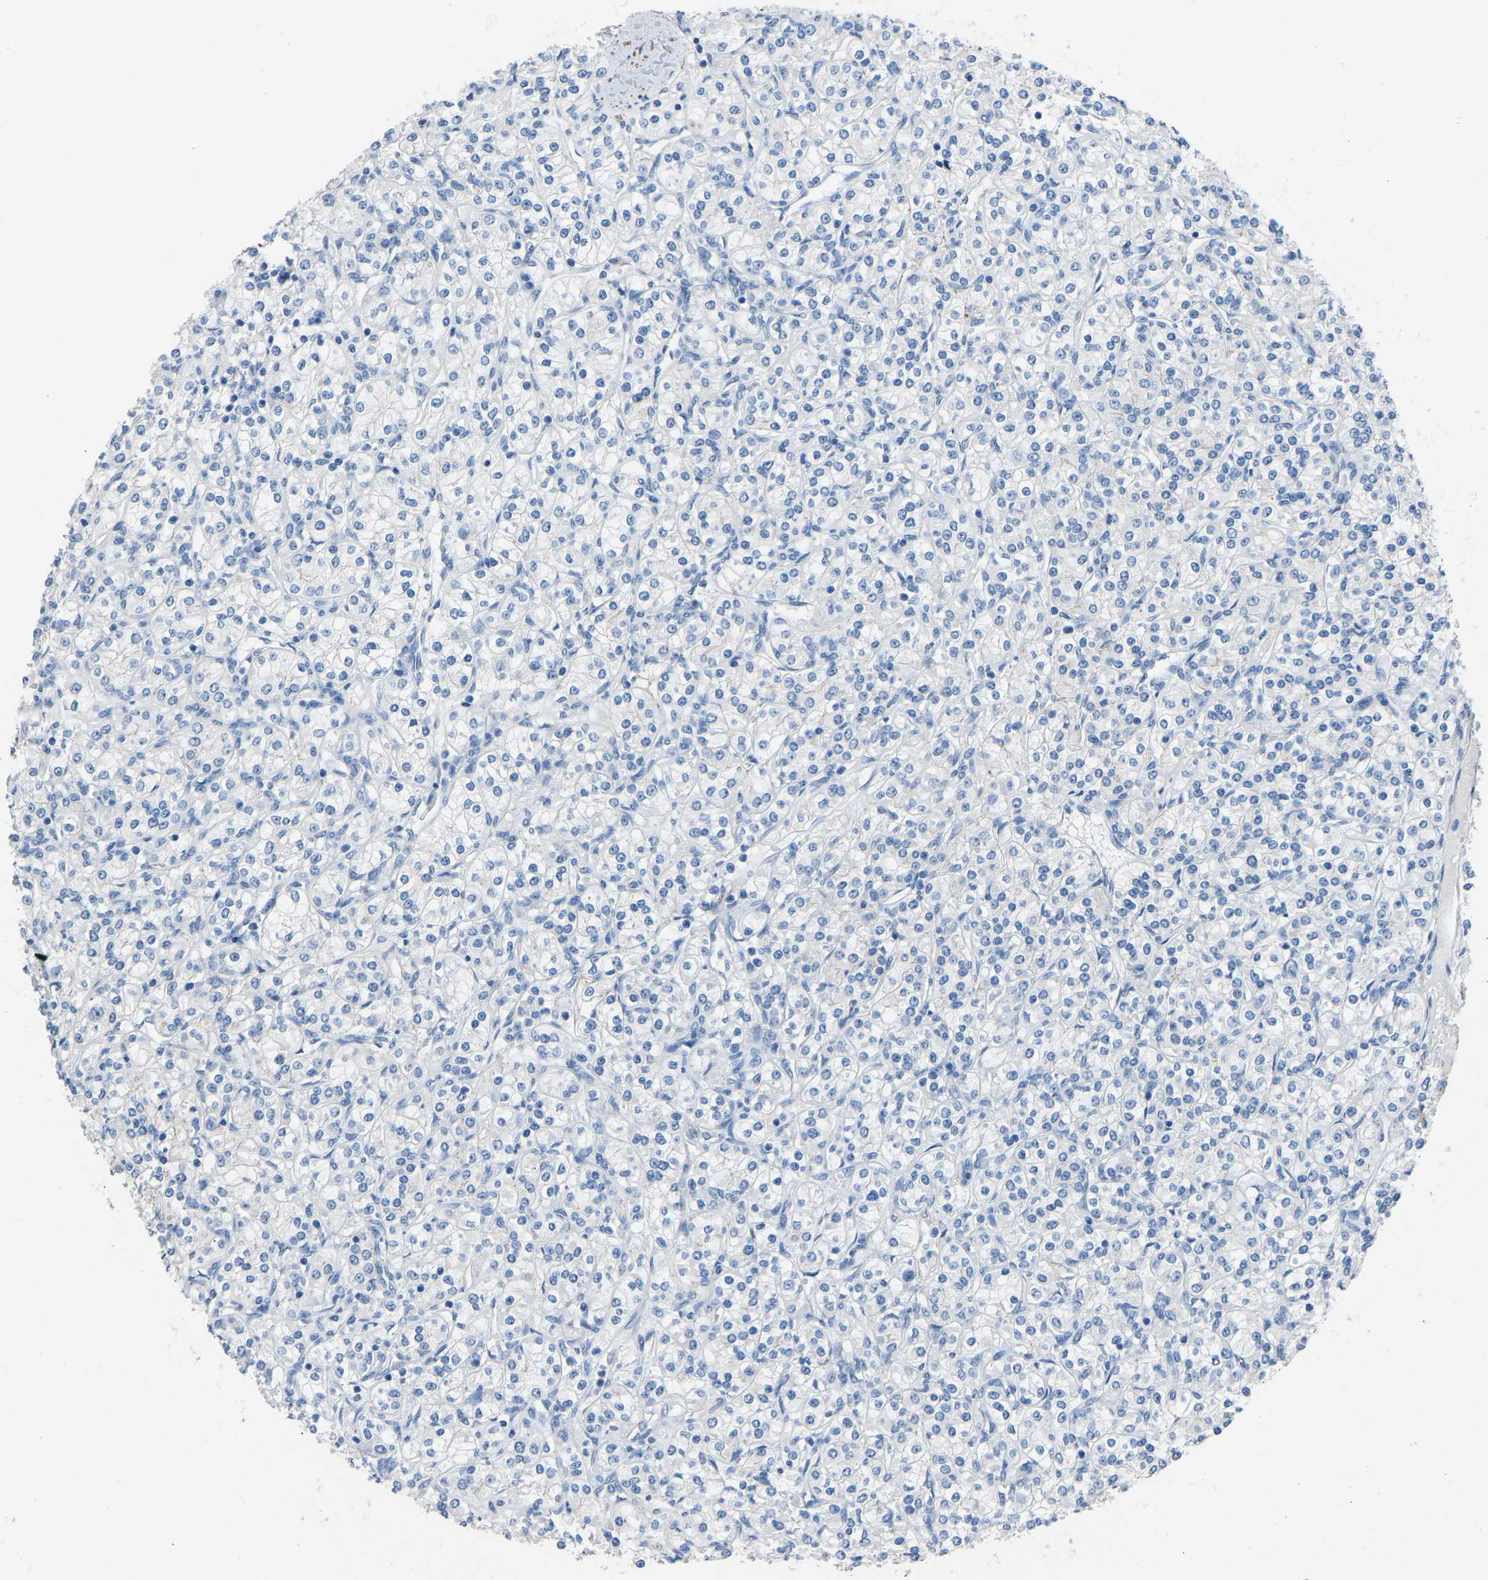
{"staining": {"intensity": "negative", "quantity": "none", "location": "none"}, "tissue": "renal cancer", "cell_type": "Tumor cells", "image_type": "cancer", "snomed": [{"axis": "morphology", "description": "Adenocarcinoma, NOS"}, {"axis": "topography", "description": "Kidney"}], "caption": "Tumor cells show no significant staining in renal cancer. (DAB immunohistochemistry, high magnification).", "gene": "MYH10", "patient": {"sex": "male", "age": 77}}